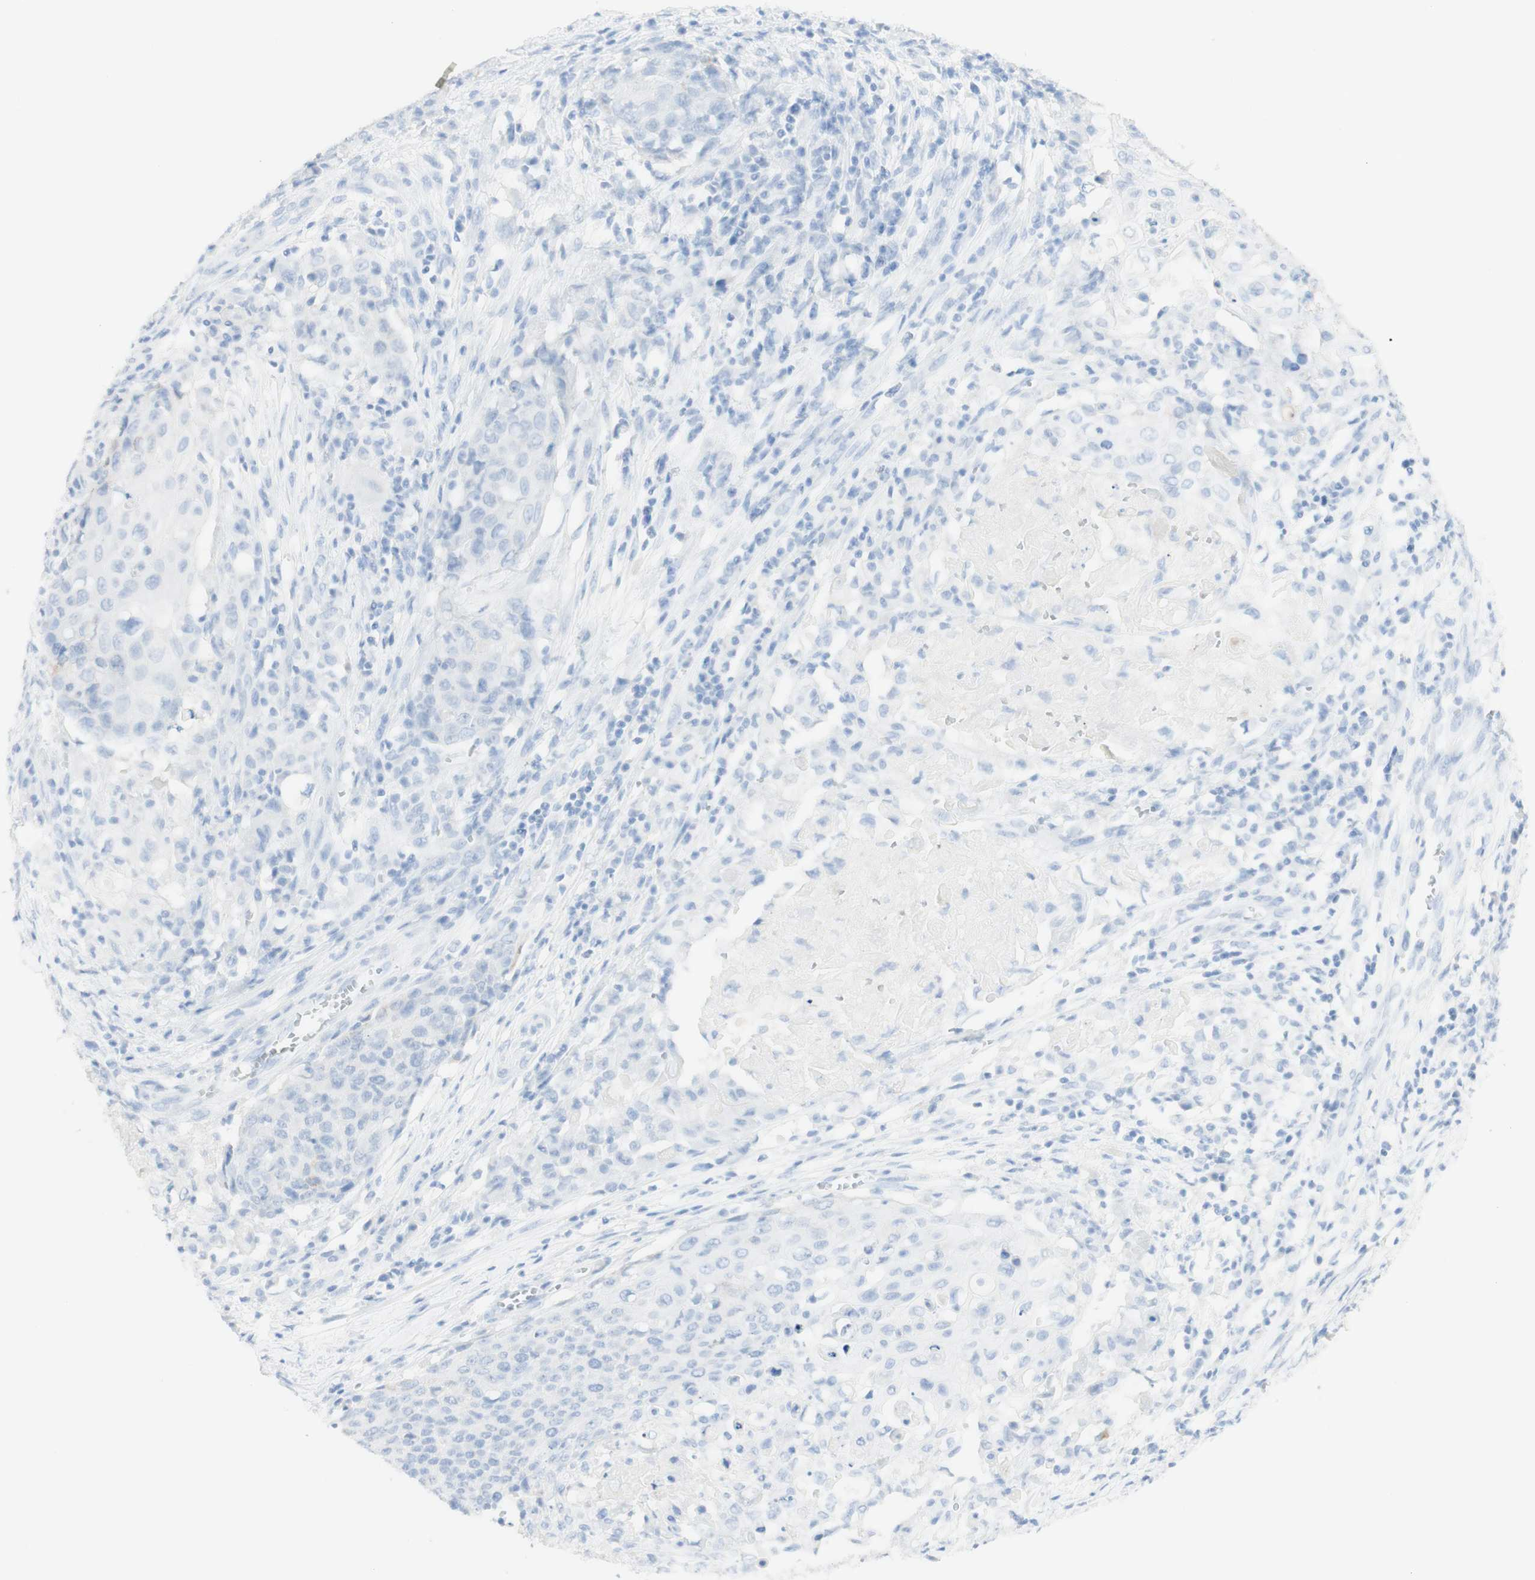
{"staining": {"intensity": "negative", "quantity": "none", "location": "none"}, "tissue": "cervical cancer", "cell_type": "Tumor cells", "image_type": "cancer", "snomed": [{"axis": "morphology", "description": "Squamous cell carcinoma, NOS"}, {"axis": "topography", "description": "Cervix"}], "caption": "There is no significant staining in tumor cells of cervical cancer (squamous cell carcinoma). (Brightfield microscopy of DAB (3,3'-diaminobenzidine) immunohistochemistry (IHC) at high magnification).", "gene": "TPO", "patient": {"sex": "female", "age": 39}}